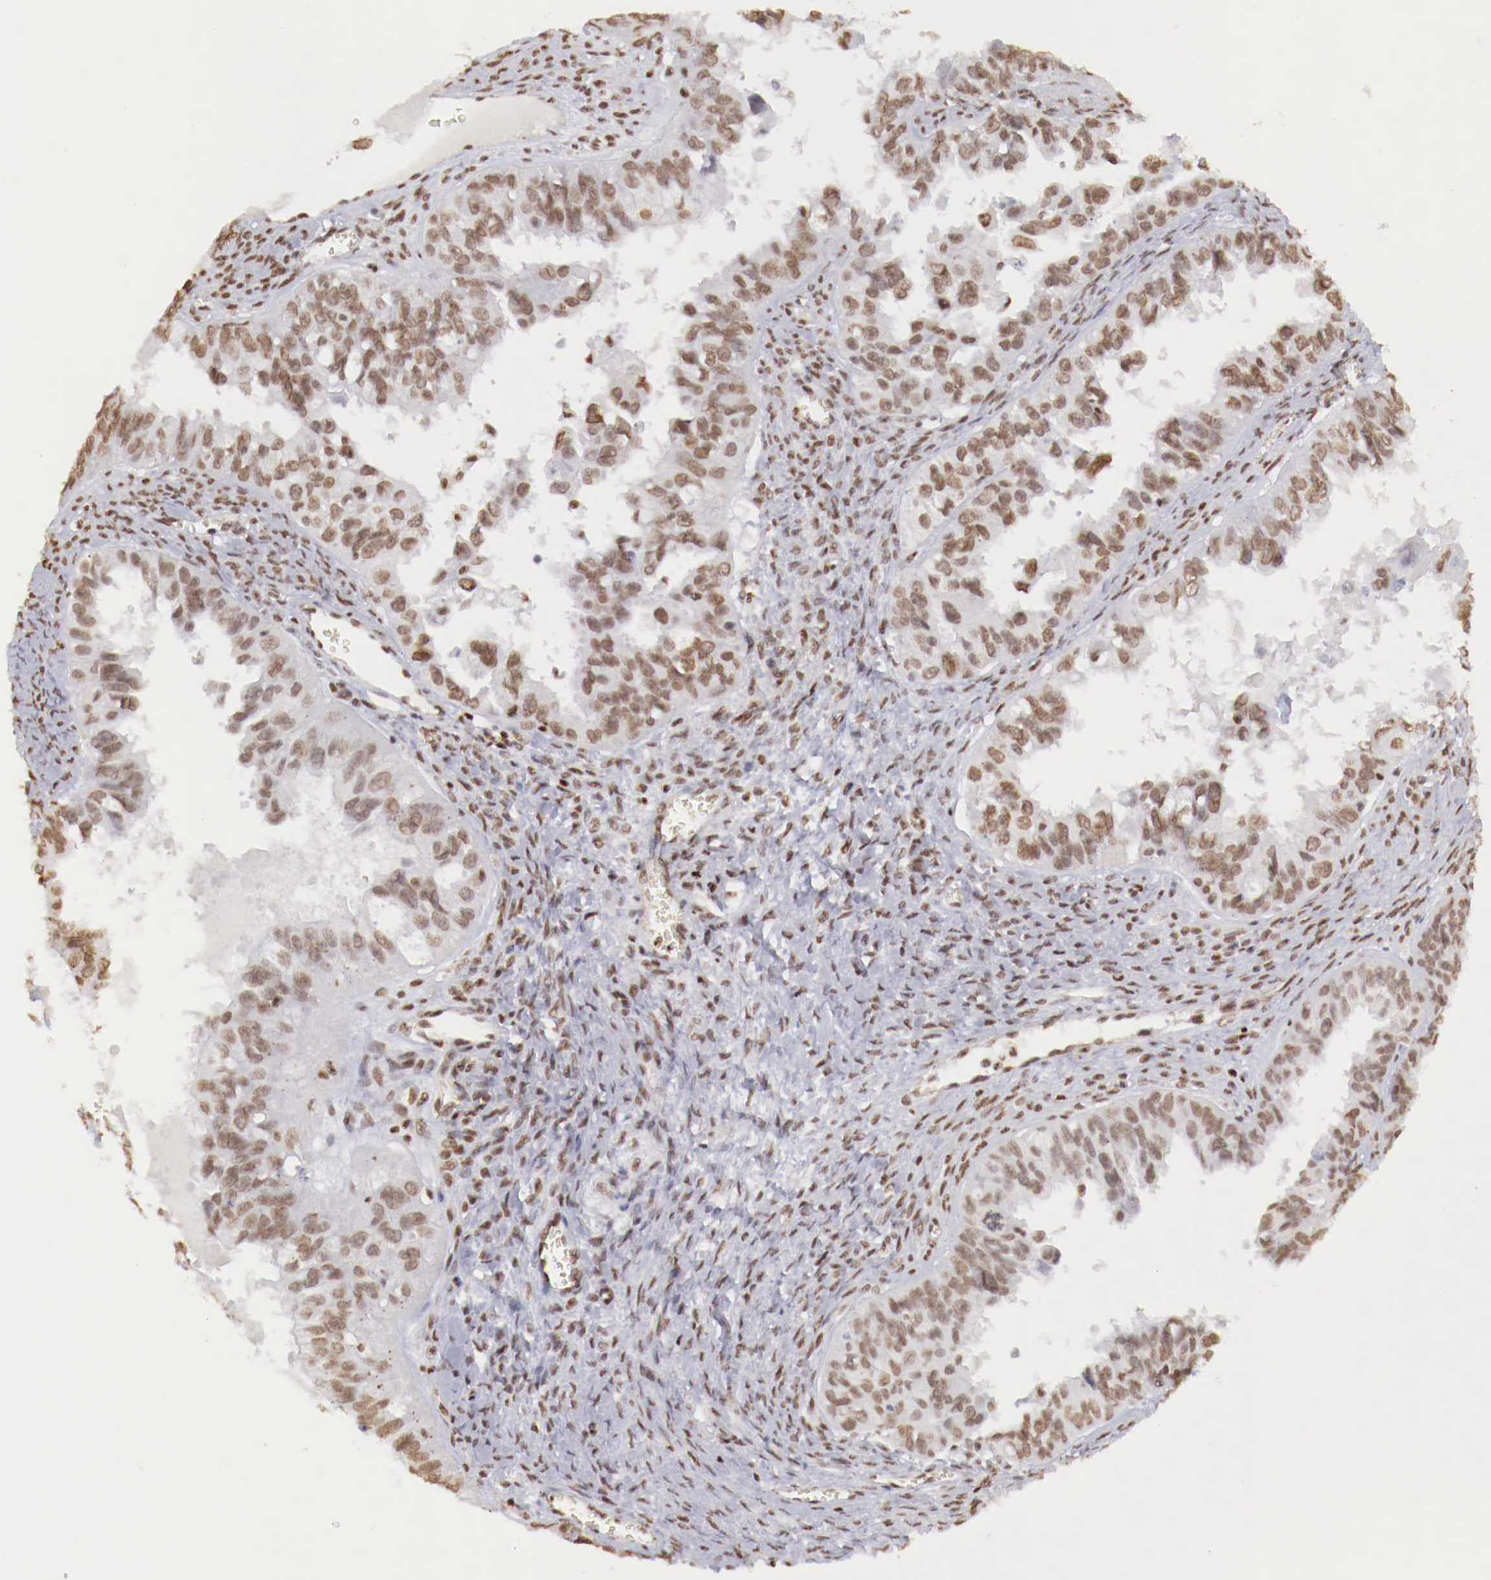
{"staining": {"intensity": "moderate", "quantity": ">75%", "location": "nuclear"}, "tissue": "ovarian cancer", "cell_type": "Tumor cells", "image_type": "cancer", "snomed": [{"axis": "morphology", "description": "Carcinoma, endometroid"}, {"axis": "topography", "description": "Ovary"}], "caption": "Immunohistochemistry (IHC) photomicrograph of neoplastic tissue: human ovarian cancer stained using IHC displays medium levels of moderate protein expression localized specifically in the nuclear of tumor cells, appearing as a nuclear brown color.", "gene": "MAX", "patient": {"sex": "female", "age": 85}}